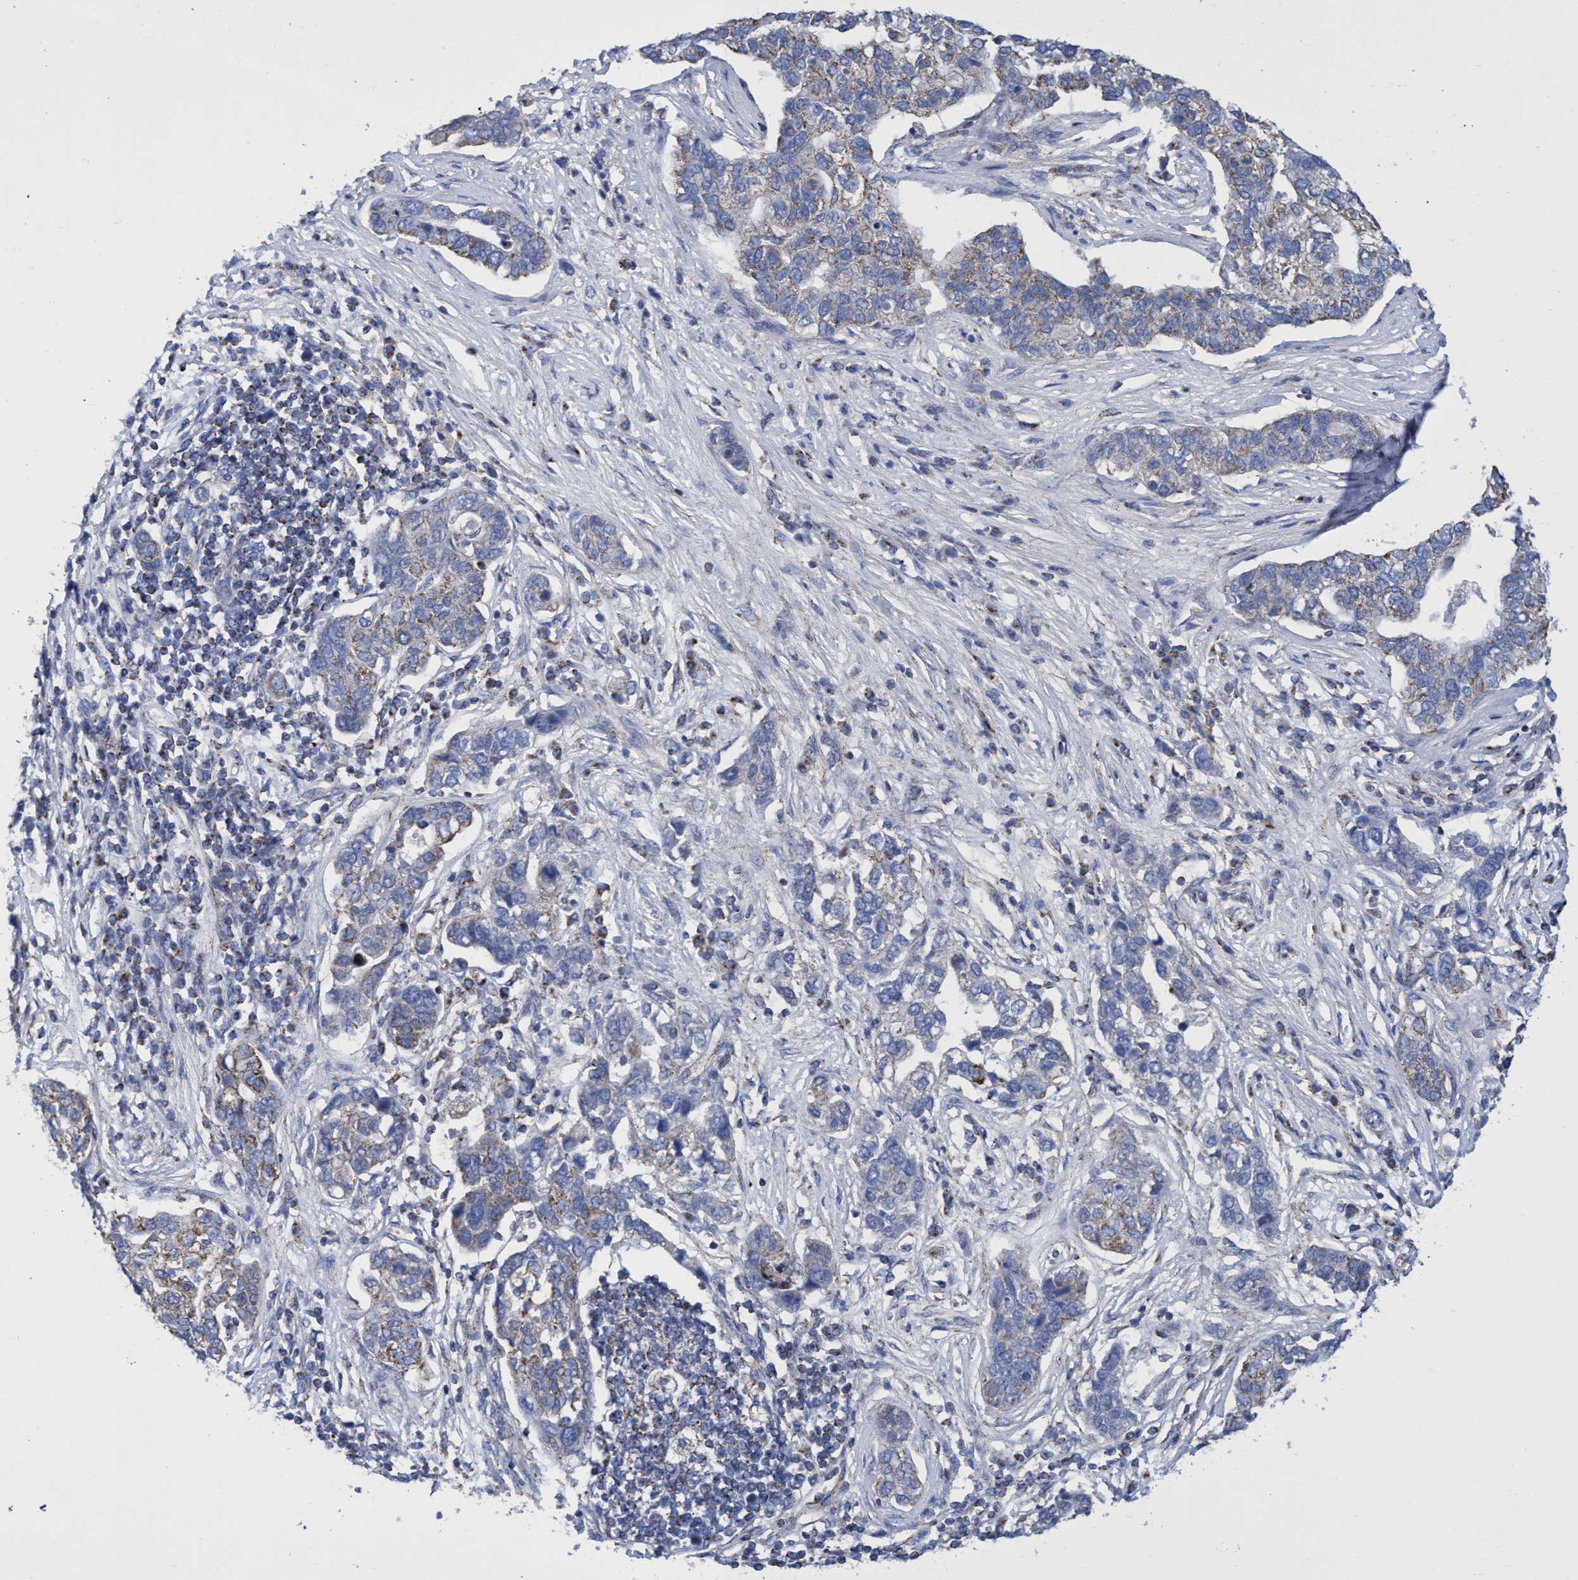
{"staining": {"intensity": "weak", "quantity": "25%-75%", "location": "cytoplasmic/membranous"}, "tissue": "pancreatic cancer", "cell_type": "Tumor cells", "image_type": "cancer", "snomed": [{"axis": "morphology", "description": "Adenocarcinoma, NOS"}, {"axis": "topography", "description": "Pancreas"}], "caption": "Pancreatic cancer was stained to show a protein in brown. There is low levels of weak cytoplasmic/membranous expression in about 25%-75% of tumor cells.", "gene": "ZNF750", "patient": {"sex": "female", "age": 61}}